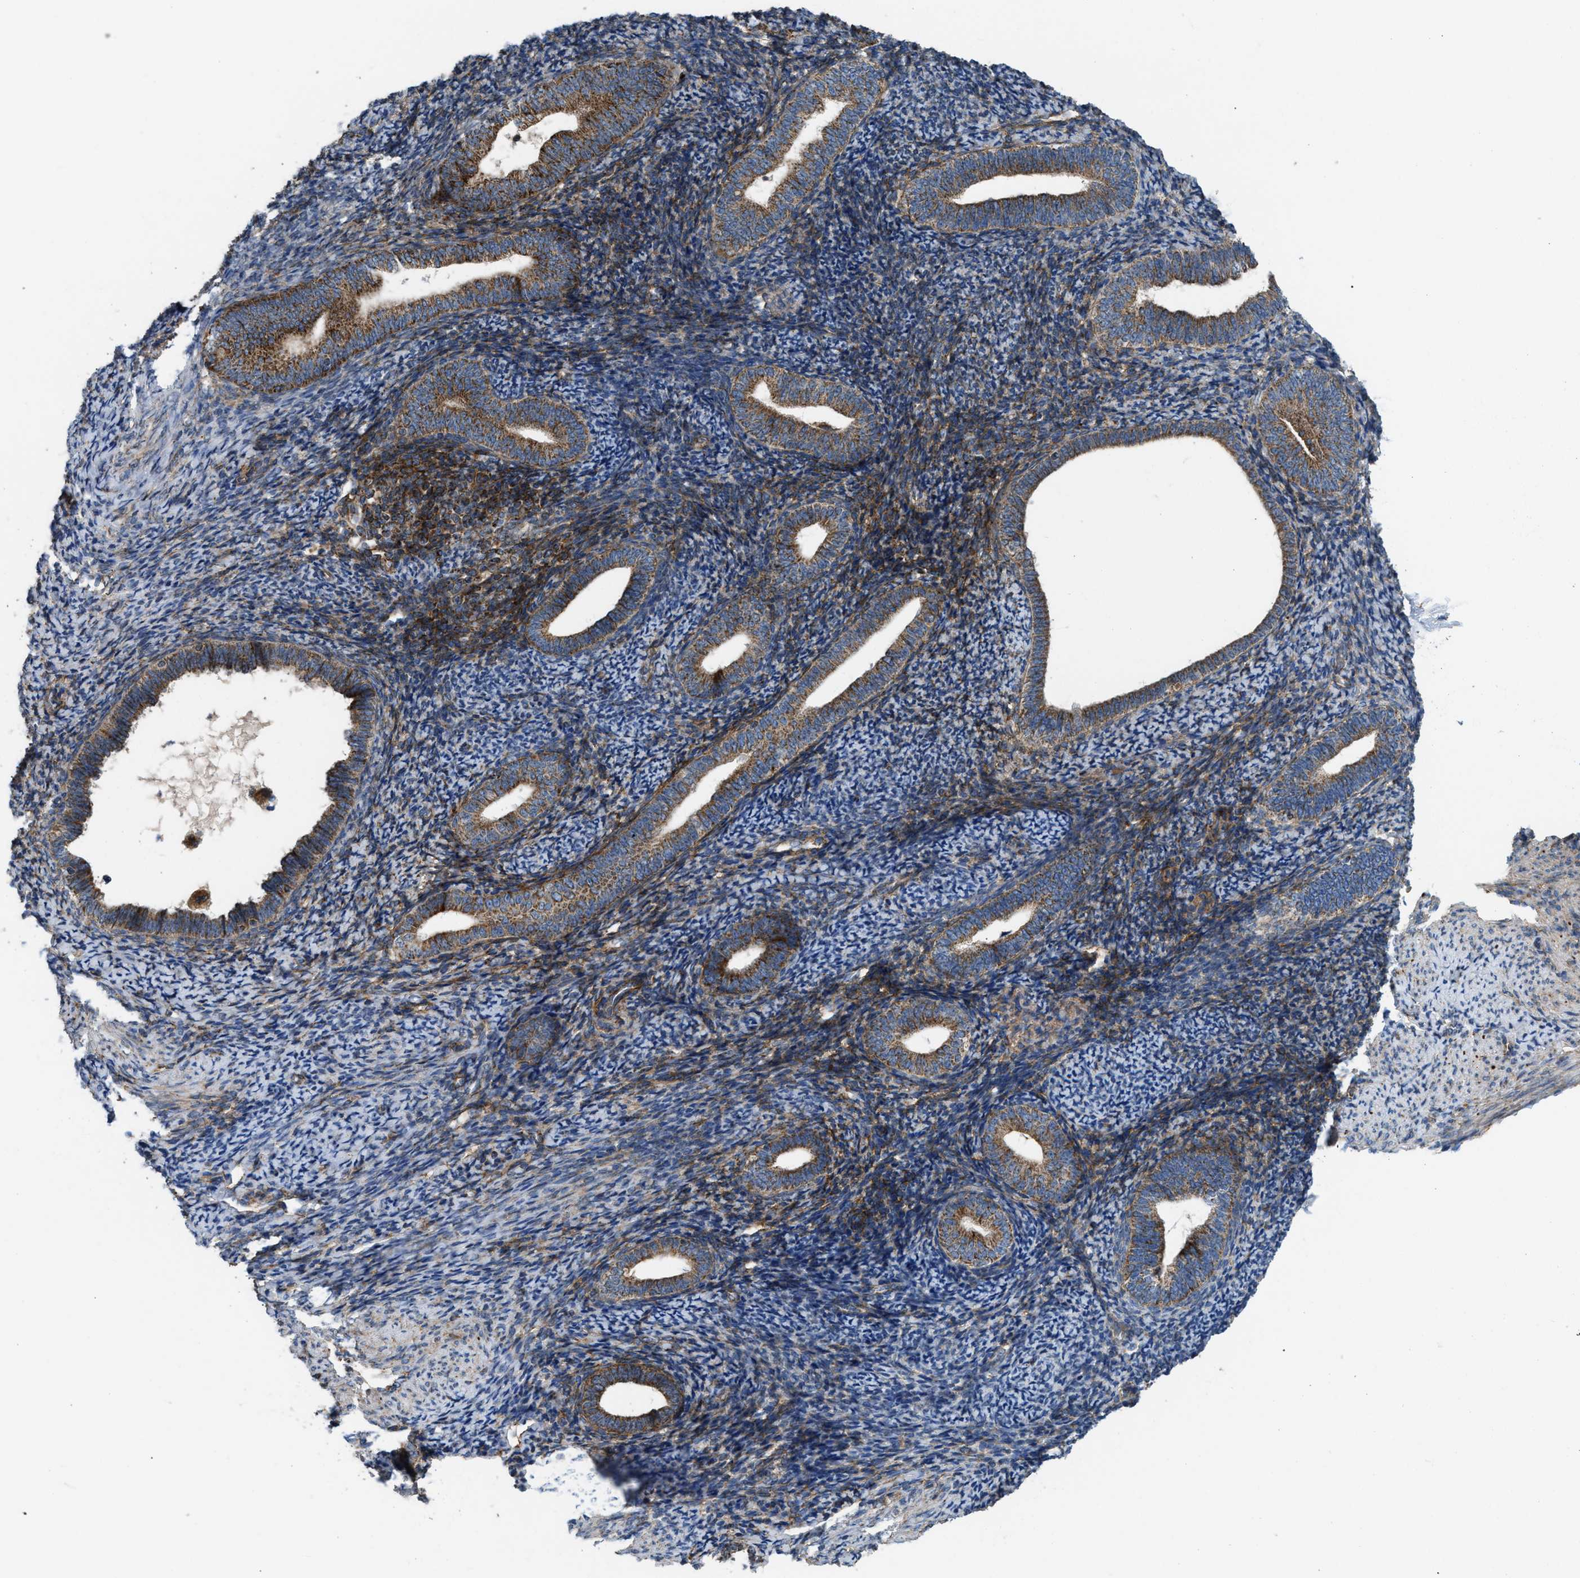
{"staining": {"intensity": "negative", "quantity": "none", "location": "none"}, "tissue": "endometrium", "cell_type": "Cells in endometrial stroma", "image_type": "normal", "snomed": [{"axis": "morphology", "description": "Normal tissue, NOS"}, {"axis": "topography", "description": "Endometrium"}], "caption": "Cells in endometrial stroma are negative for brown protein staining in unremarkable endometrium. (Brightfield microscopy of DAB (3,3'-diaminobenzidine) IHC at high magnification).", "gene": "SLC10A3", "patient": {"sex": "female", "age": 66}}